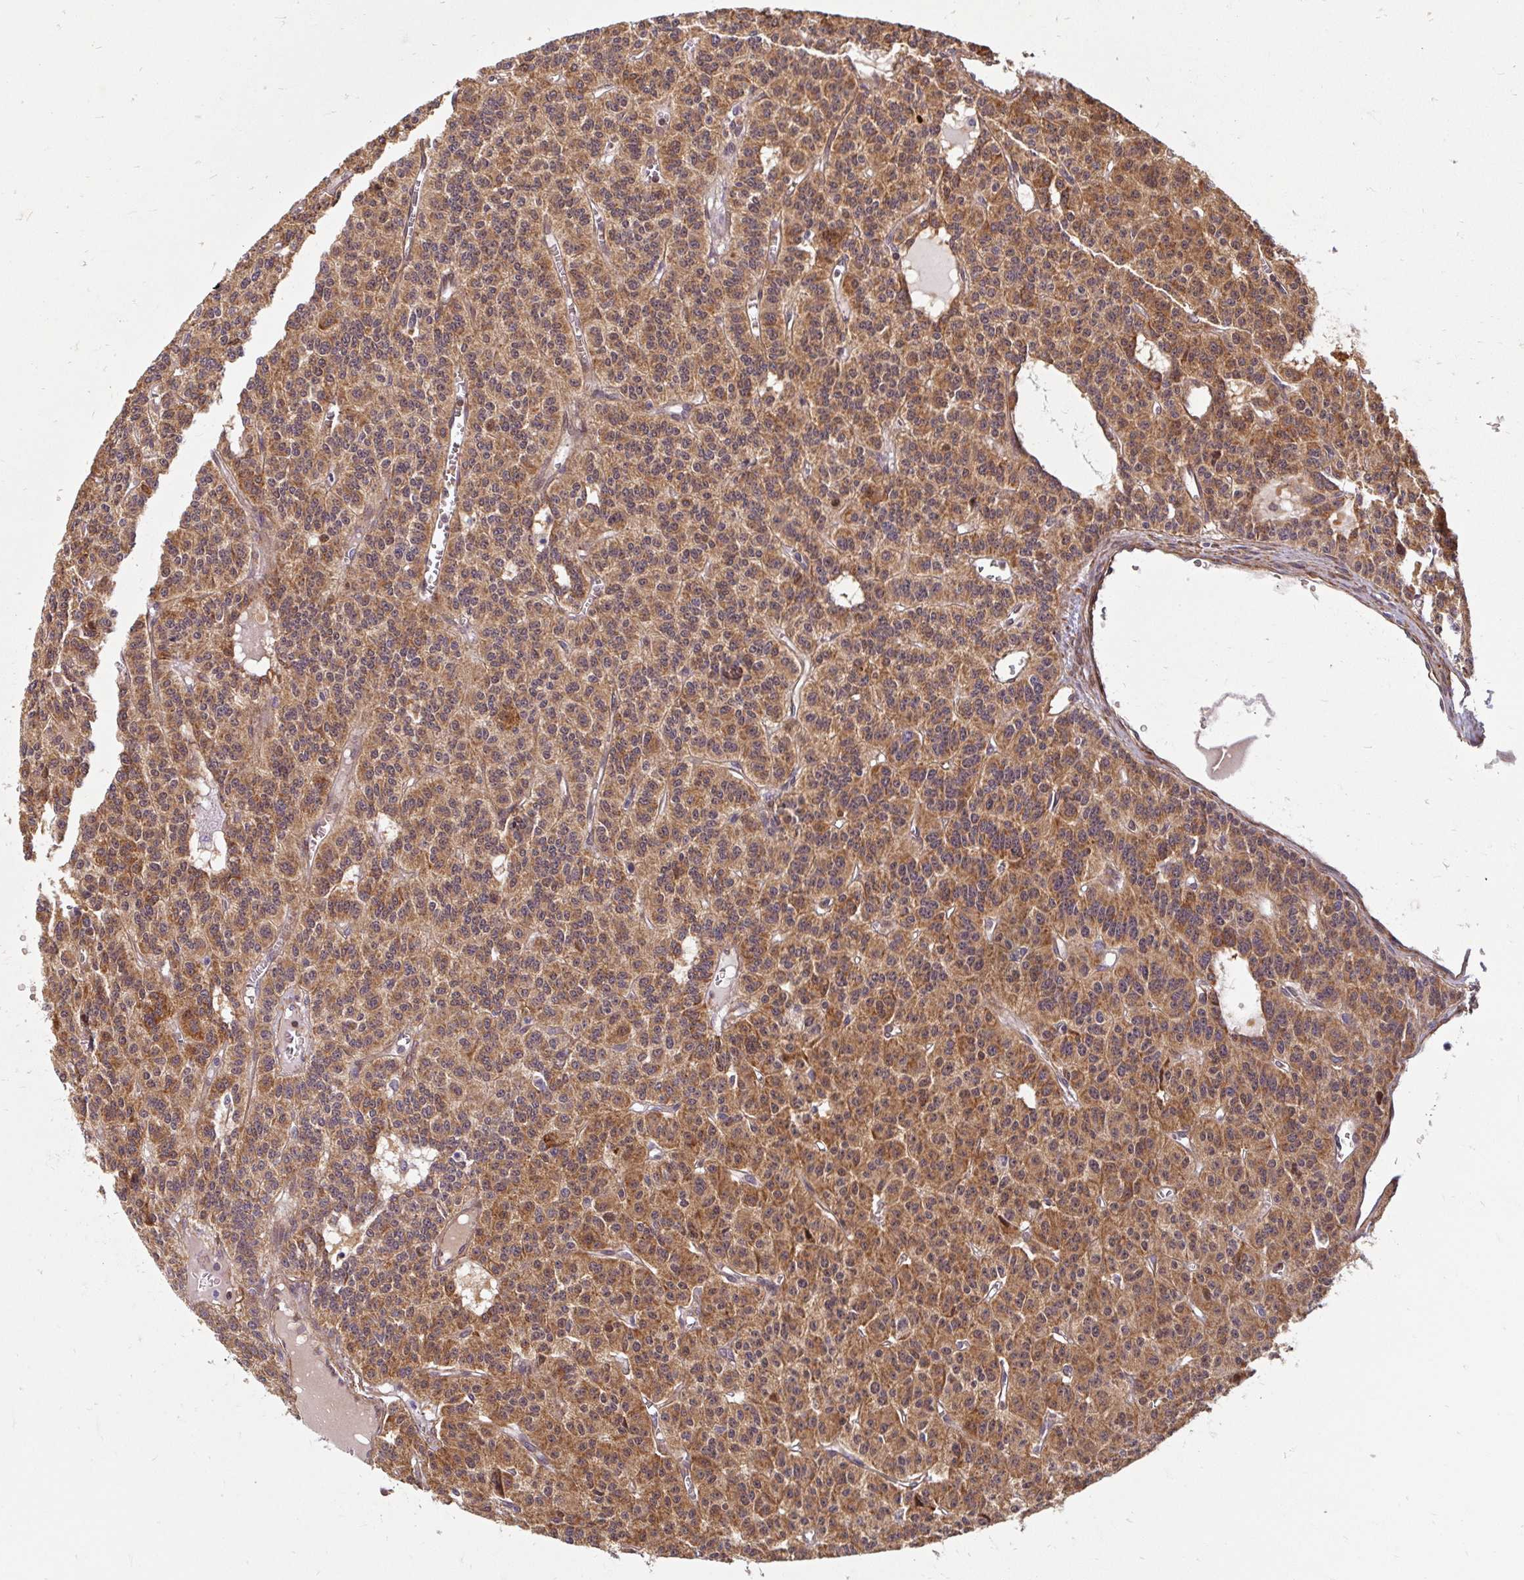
{"staining": {"intensity": "moderate", "quantity": ">75%", "location": "cytoplasmic/membranous"}, "tissue": "carcinoid", "cell_type": "Tumor cells", "image_type": "cancer", "snomed": [{"axis": "morphology", "description": "Carcinoid, malignant, NOS"}, {"axis": "topography", "description": "Lung"}], "caption": "IHC (DAB) staining of human carcinoid exhibits moderate cytoplasmic/membranous protein positivity in about >75% of tumor cells. The protein of interest is stained brown, and the nuclei are stained in blue (DAB IHC with brightfield microscopy, high magnification).", "gene": "BTF3", "patient": {"sex": "female", "age": 71}}